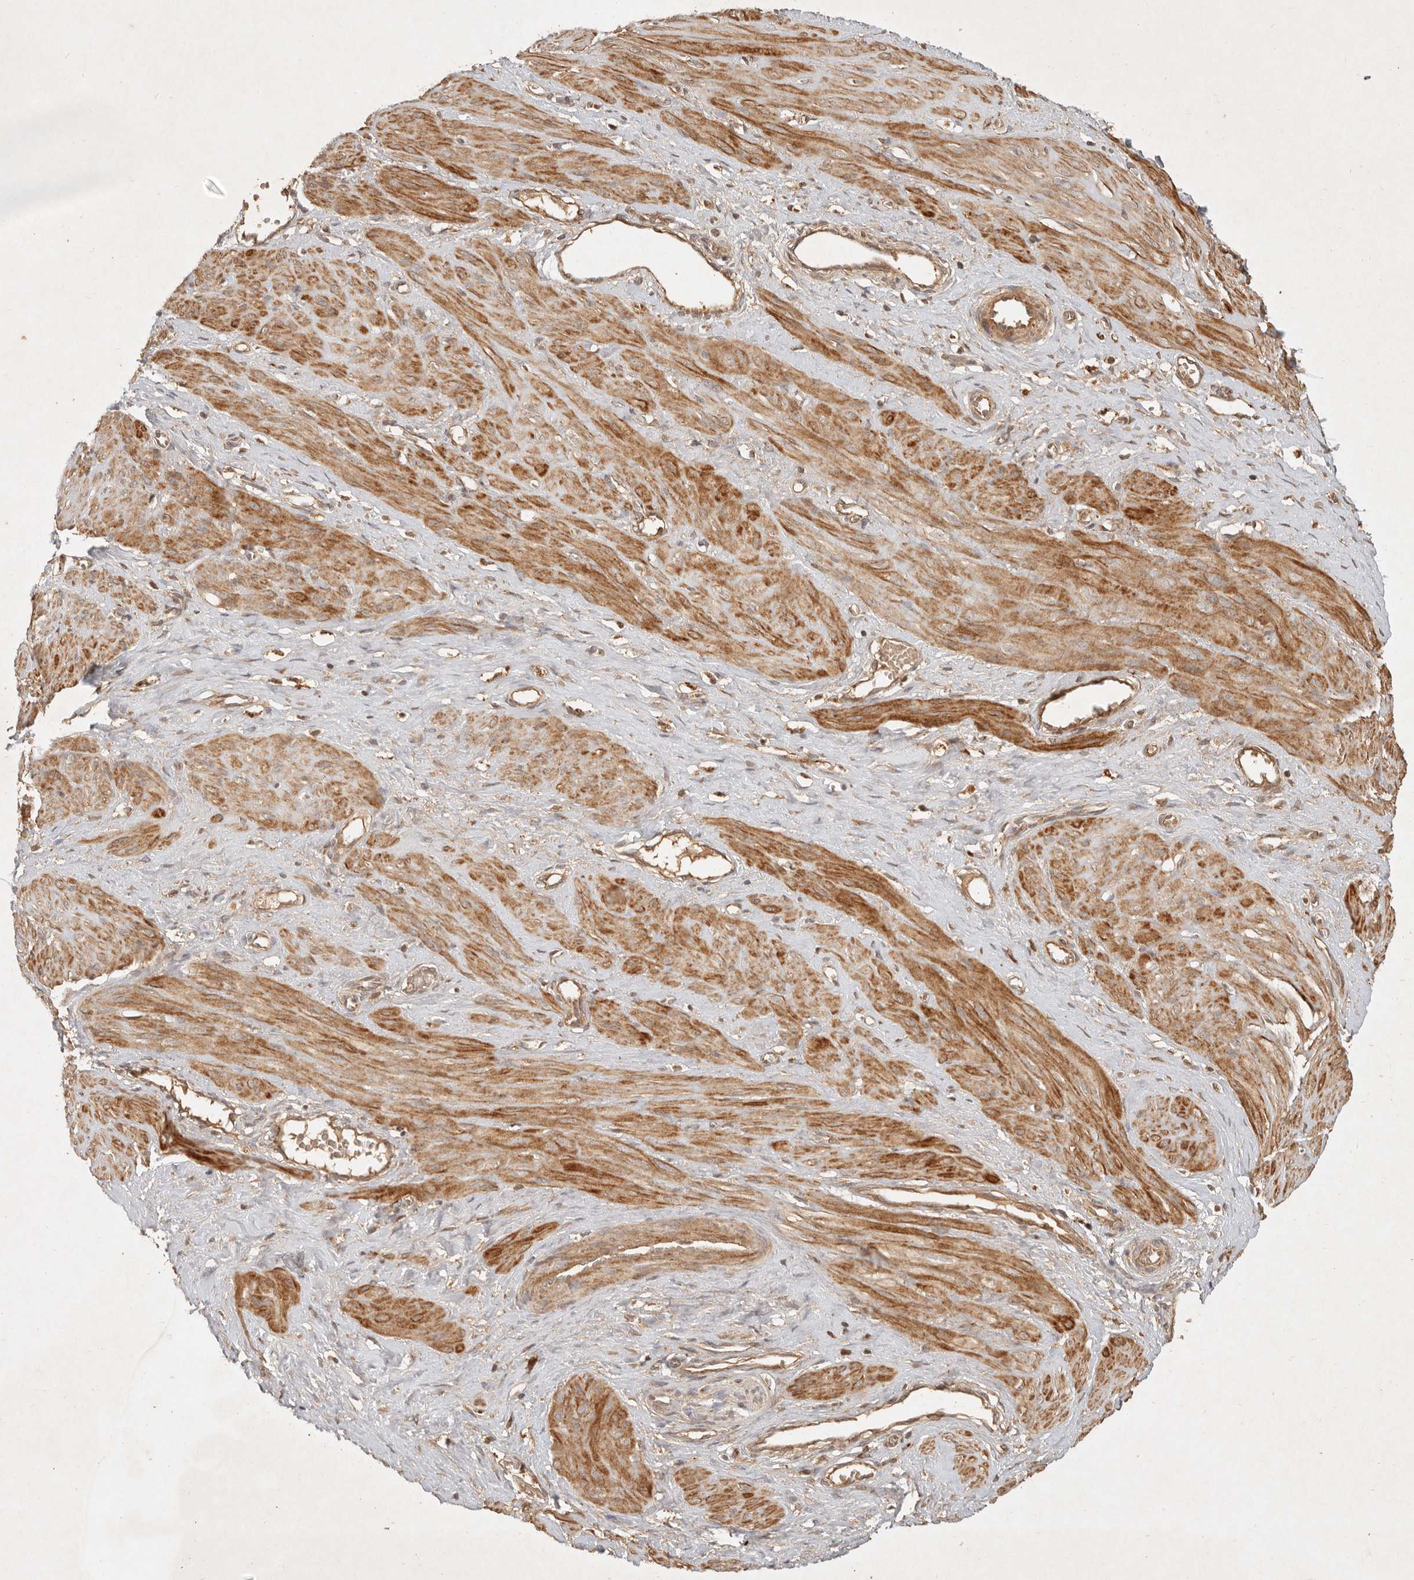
{"staining": {"intensity": "moderate", "quantity": ">75%", "location": "cytoplasmic/membranous"}, "tissue": "smooth muscle", "cell_type": "Smooth muscle cells", "image_type": "normal", "snomed": [{"axis": "morphology", "description": "Normal tissue, NOS"}, {"axis": "topography", "description": "Endometrium"}], "caption": "Protein staining by IHC shows moderate cytoplasmic/membranous positivity in approximately >75% of smooth muscle cells in benign smooth muscle. The staining was performed using DAB (3,3'-diaminobenzidine) to visualize the protein expression in brown, while the nuclei were stained in blue with hematoxylin (Magnification: 20x).", "gene": "CLEC4C", "patient": {"sex": "female", "age": 33}}